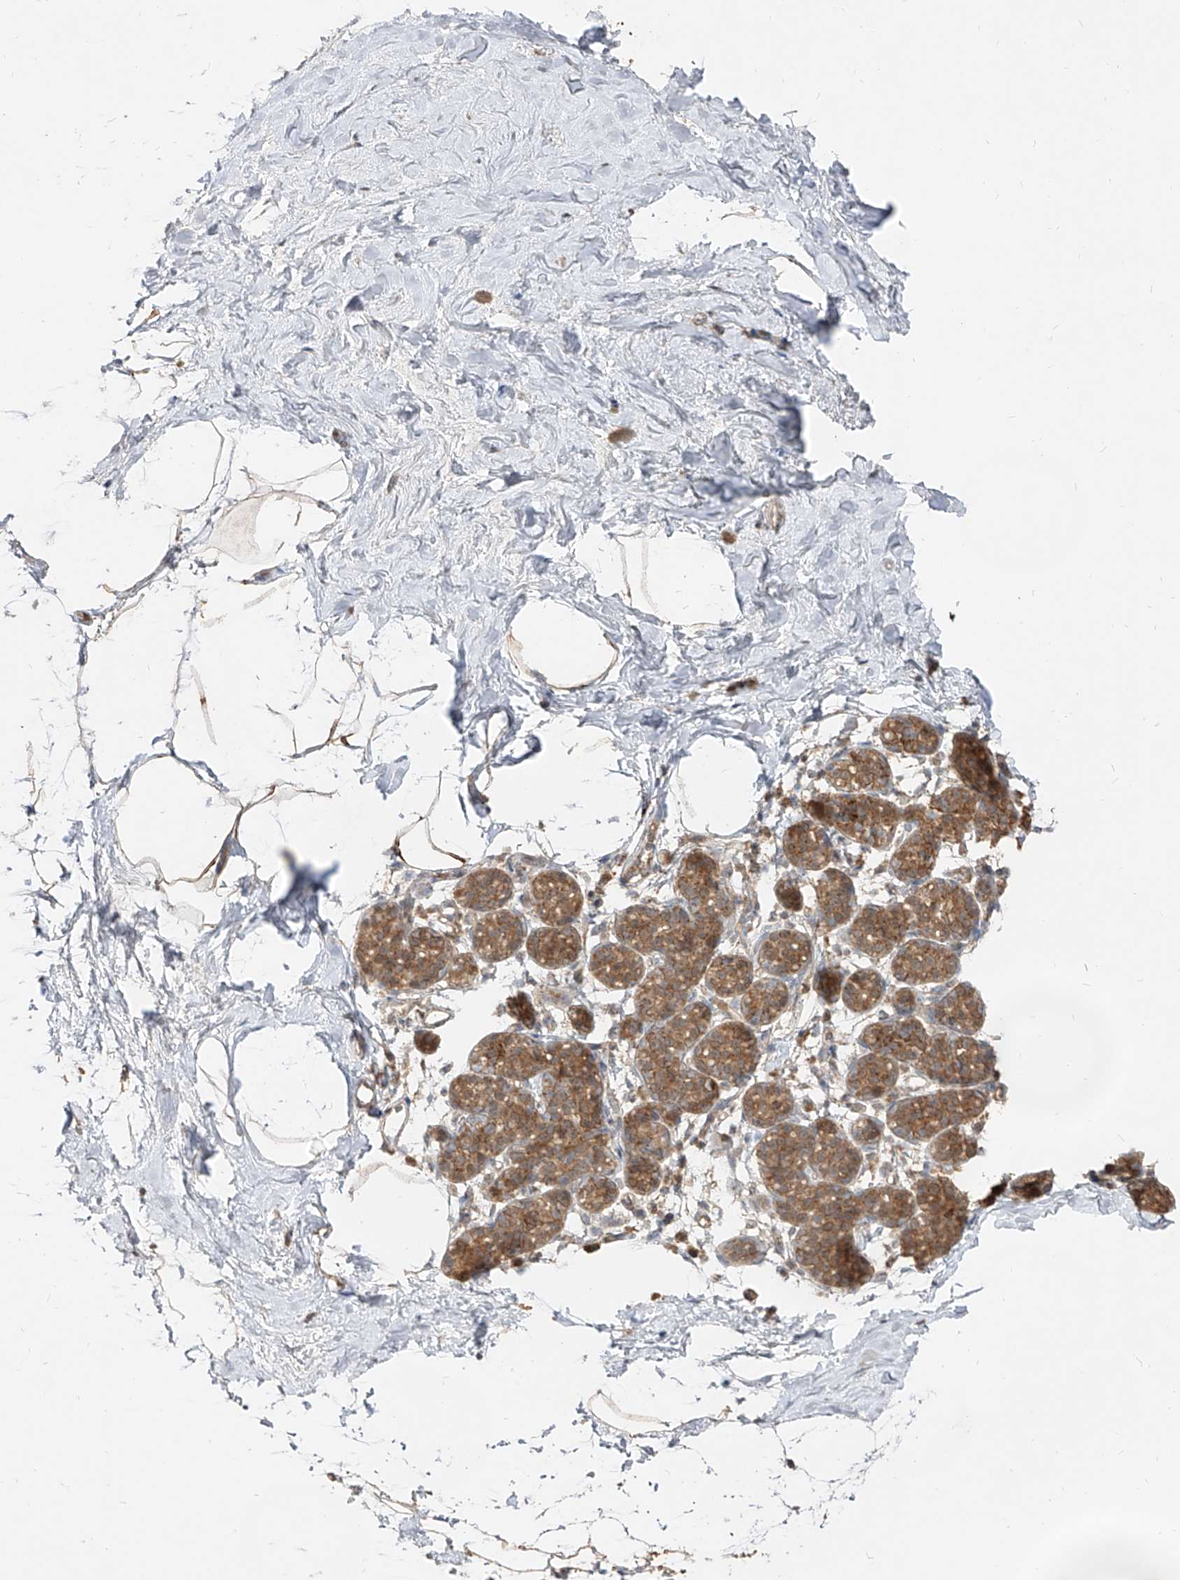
{"staining": {"intensity": "moderate", "quantity": ">75%", "location": "cytoplasmic/membranous"}, "tissue": "breast", "cell_type": "Adipocytes", "image_type": "normal", "snomed": [{"axis": "morphology", "description": "Normal tissue, NOS"}, {"axis": "topography", "description": "Breast"}], "caption": "Breast stained with immunohistochemistry (IHC) shows moderate cytoplasmic/membranous expression in about >75% of adipocytes. The staining is performed using DAB brown chromogen to label protein expression. The nuclei are counter-stained blue using hematoxylin.", "gene": "AIM2", "patient": {"sex": "female", "age": 62}}